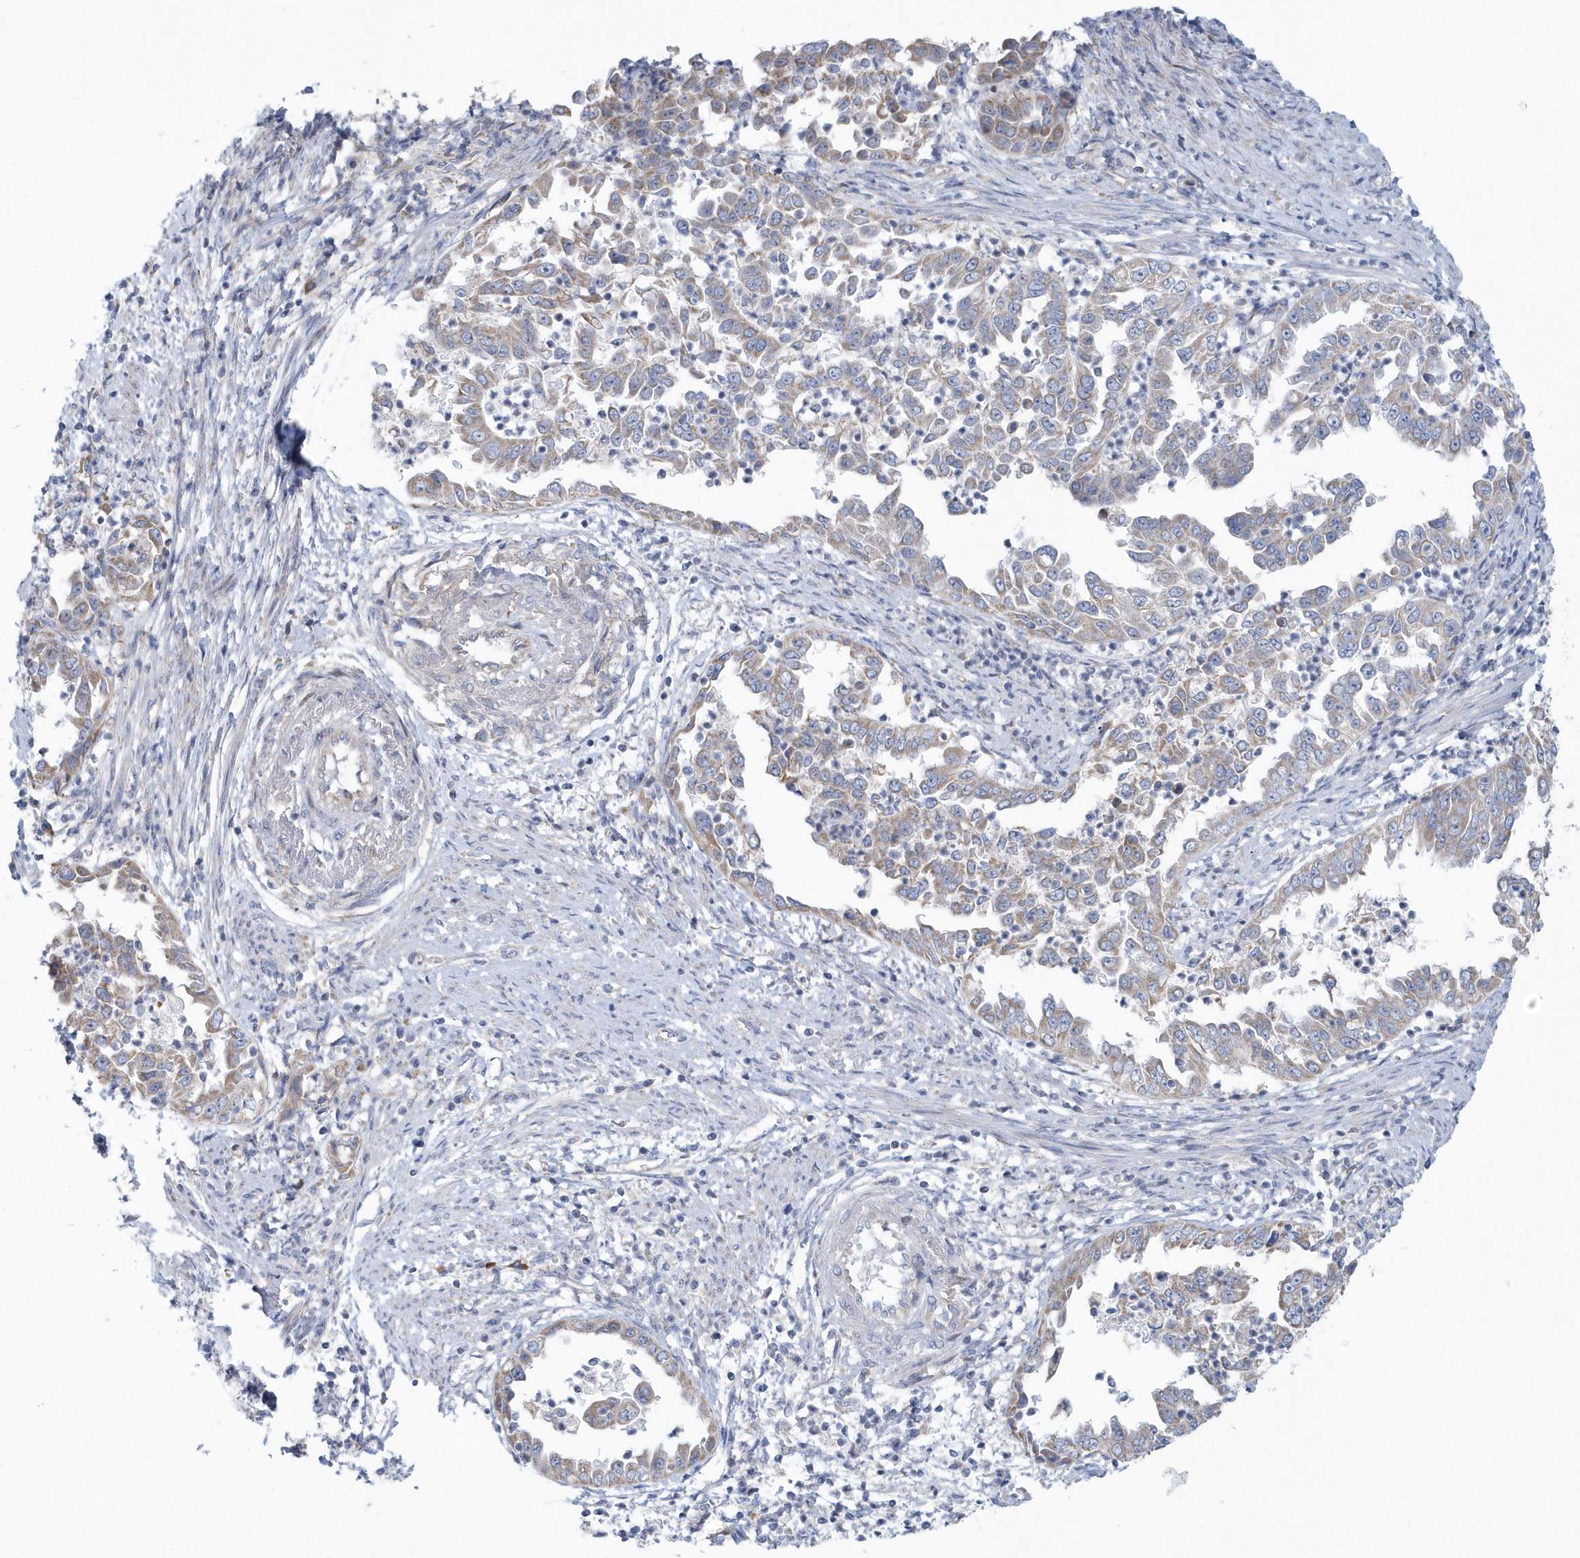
{"staining": {"intensity": "weak", "quantity": ">75%", "location": "cytoplasmic/membranous"}, "tissue": "endometrial cancer", "cell_type": "Tumor cells", "image_type": "cancer", "snomed": [{"axis": "morphology", "description": "Adenocarcinoma, NOS"}, {"axis": "topography", "description": "Endometrium"}], "caption": "High-magnification brightfield microscopy of endometrial adenocarcinoma stained with DAB (brown) and counterstained with hematoxylin (blue). tumor cells exhibit weak cytoplasmic/membranous staining is seen in approximately>75% of cells. (DAB IHC, brown staining for protein, blue staining for nuclei).", "gene": "SPATA18", "patient": {"sex": "female", "age": 85}}